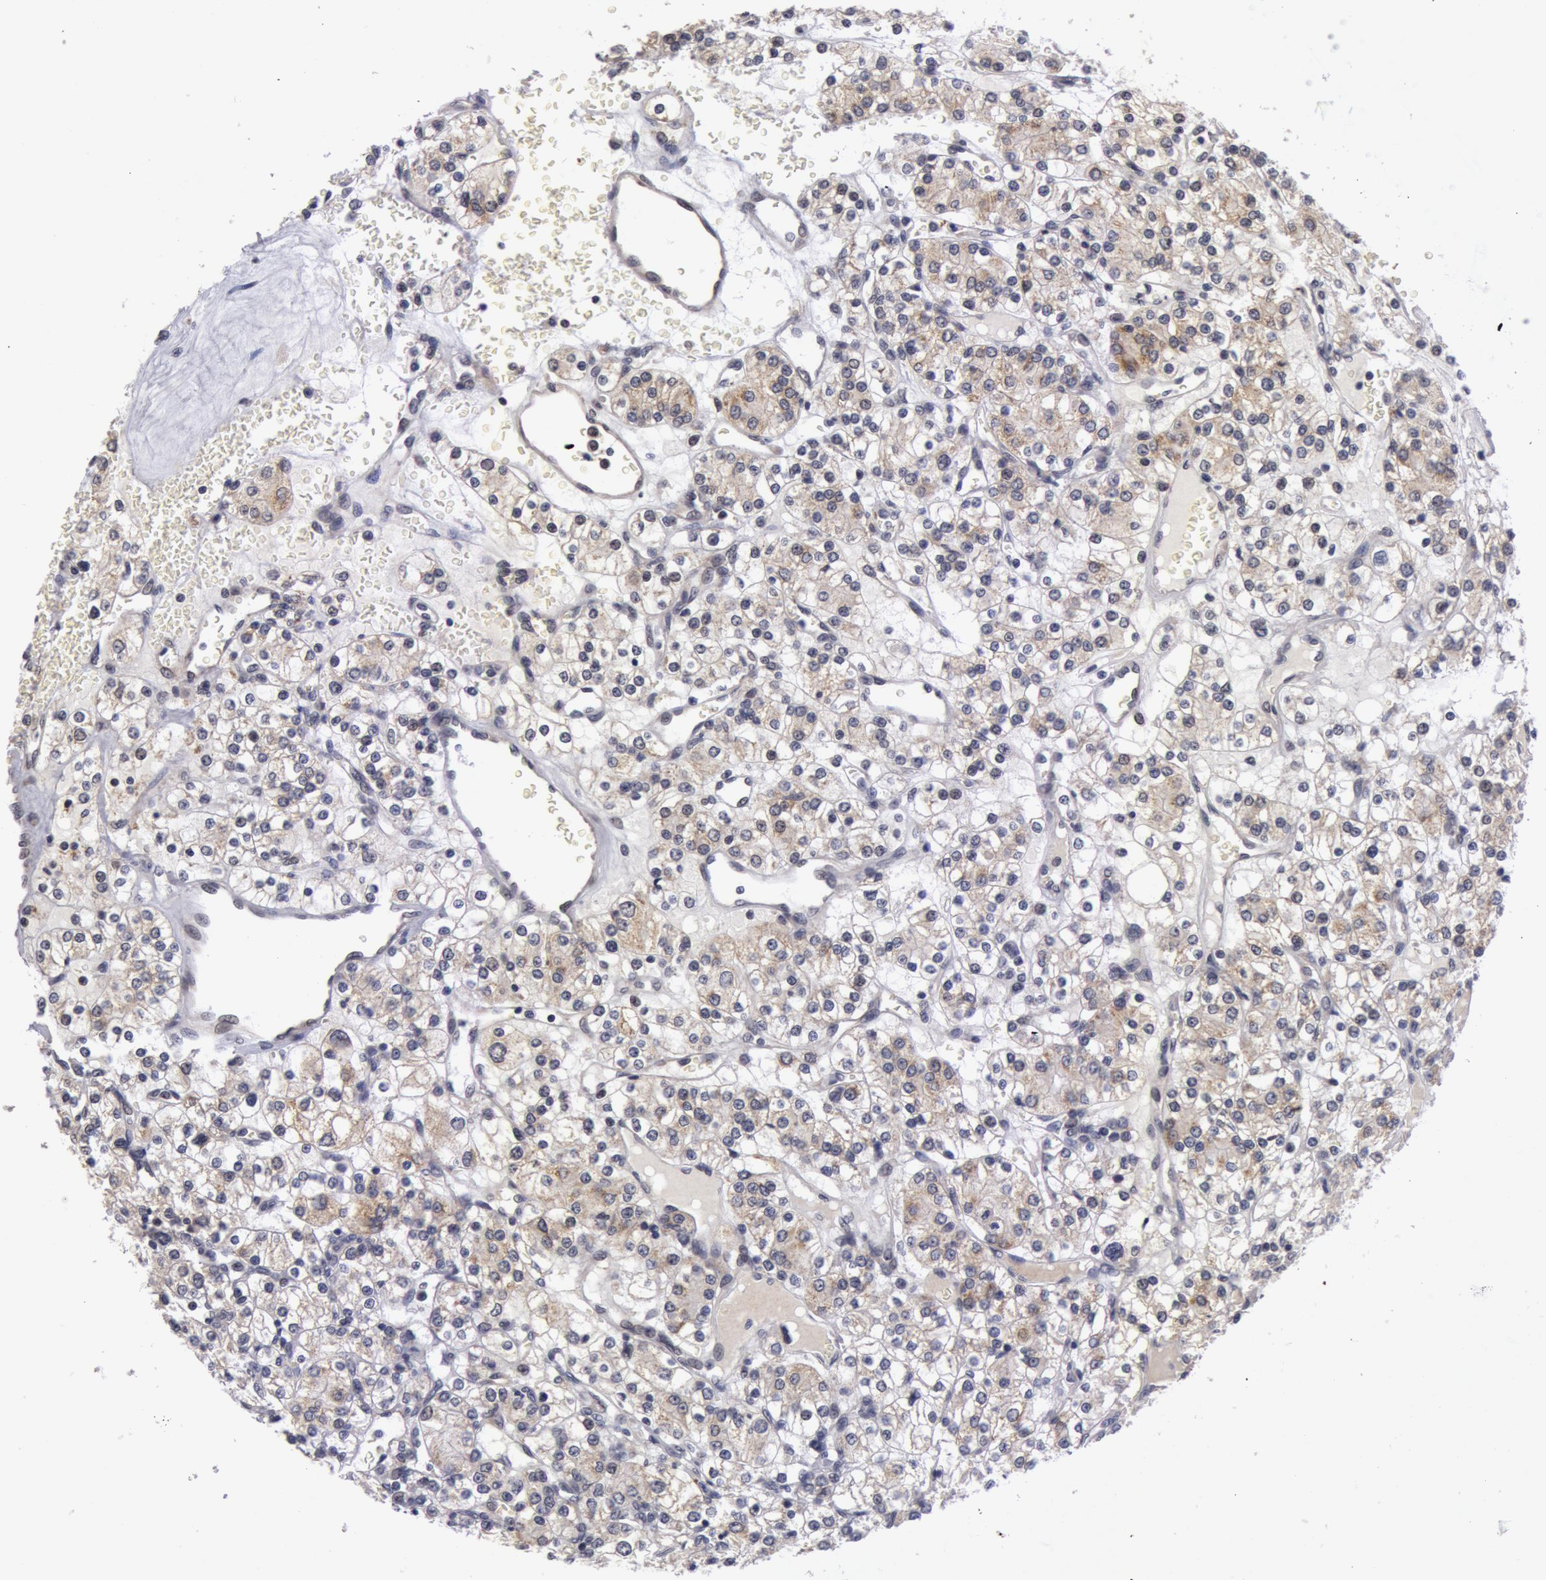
{"staining": {"intensity": "weak", "quantity": "<25%", "location": "cytoplasmic/membranous"}, "tissue": "renal cancer", "cell_type": "Tumor cells", "image_type": "cancer", "snomed": [{"axis": "morphology", "description": "Adenocarcinoma, NOS"}, {"axis": "topography", "description": "Kidney"}], "caption": "DAB (3,3'-diaminobenzidine) immunohistochemical staining of renal cancer exhibits no significant staining in tumor cells.", "gene": "SYTL4", "patient": {"sex": "female", "age": 62}}